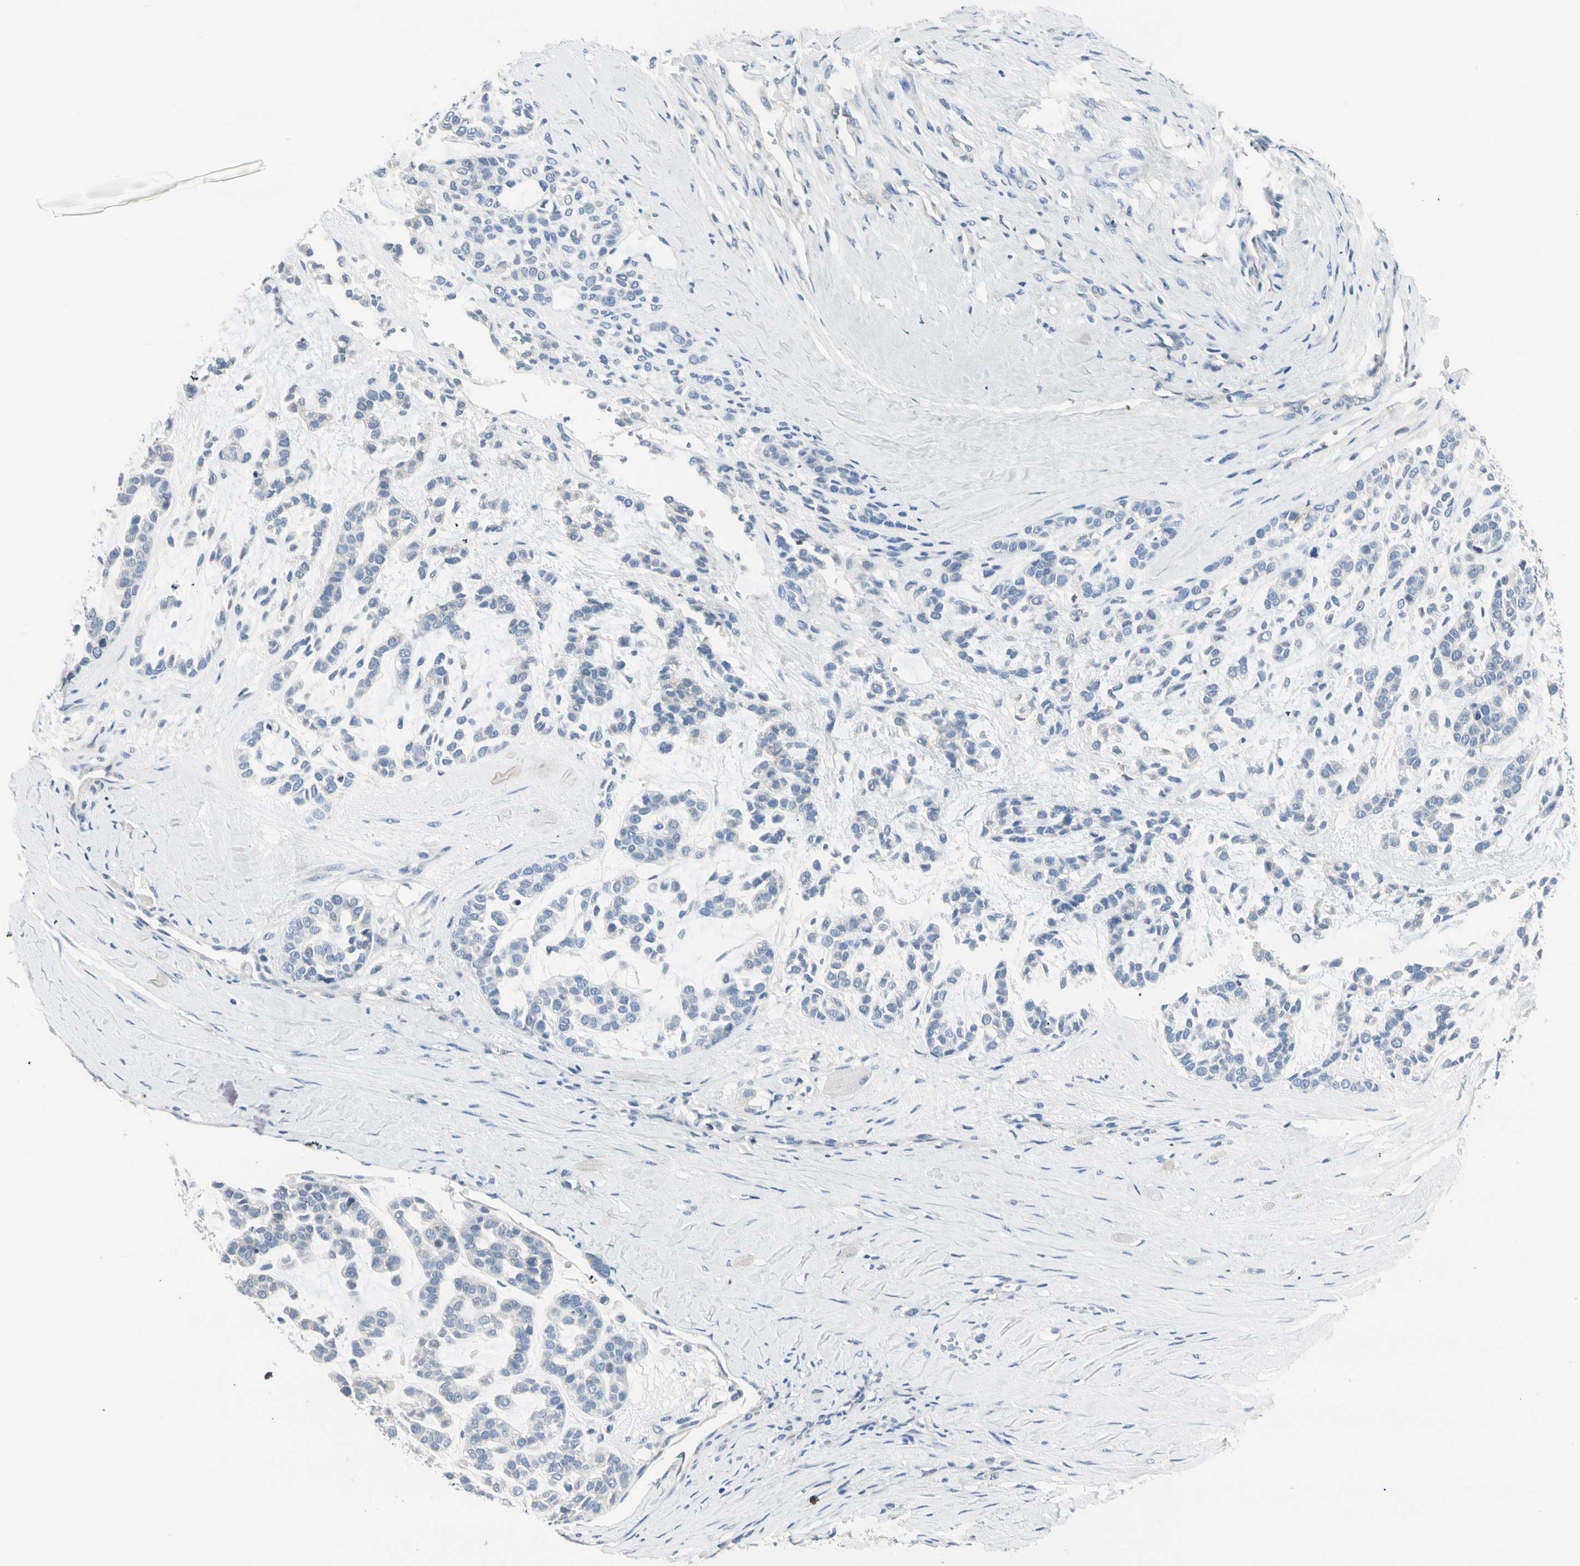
{"staining": {"intensity": "negative", "quantity": "none", "location": "none"}, "tissue": "head and neck cancer", "cell_type": "Tumor cells", "image_type": "cancer", "snomed": [{"axis": "morphology", "description": "Adenocarcinoma, NOS"}, {"axis": "morphology", "description": "Adenoma, NOS"}, {"axis": "topography", "description": "Head-Neck"}], "caption": "This is an IHC photomicrograph of head and neck adenocarcinoma. There is no staining in tumor cells.", "gene": "GPR153", "patient": {"sex": "female", "age": 55}}